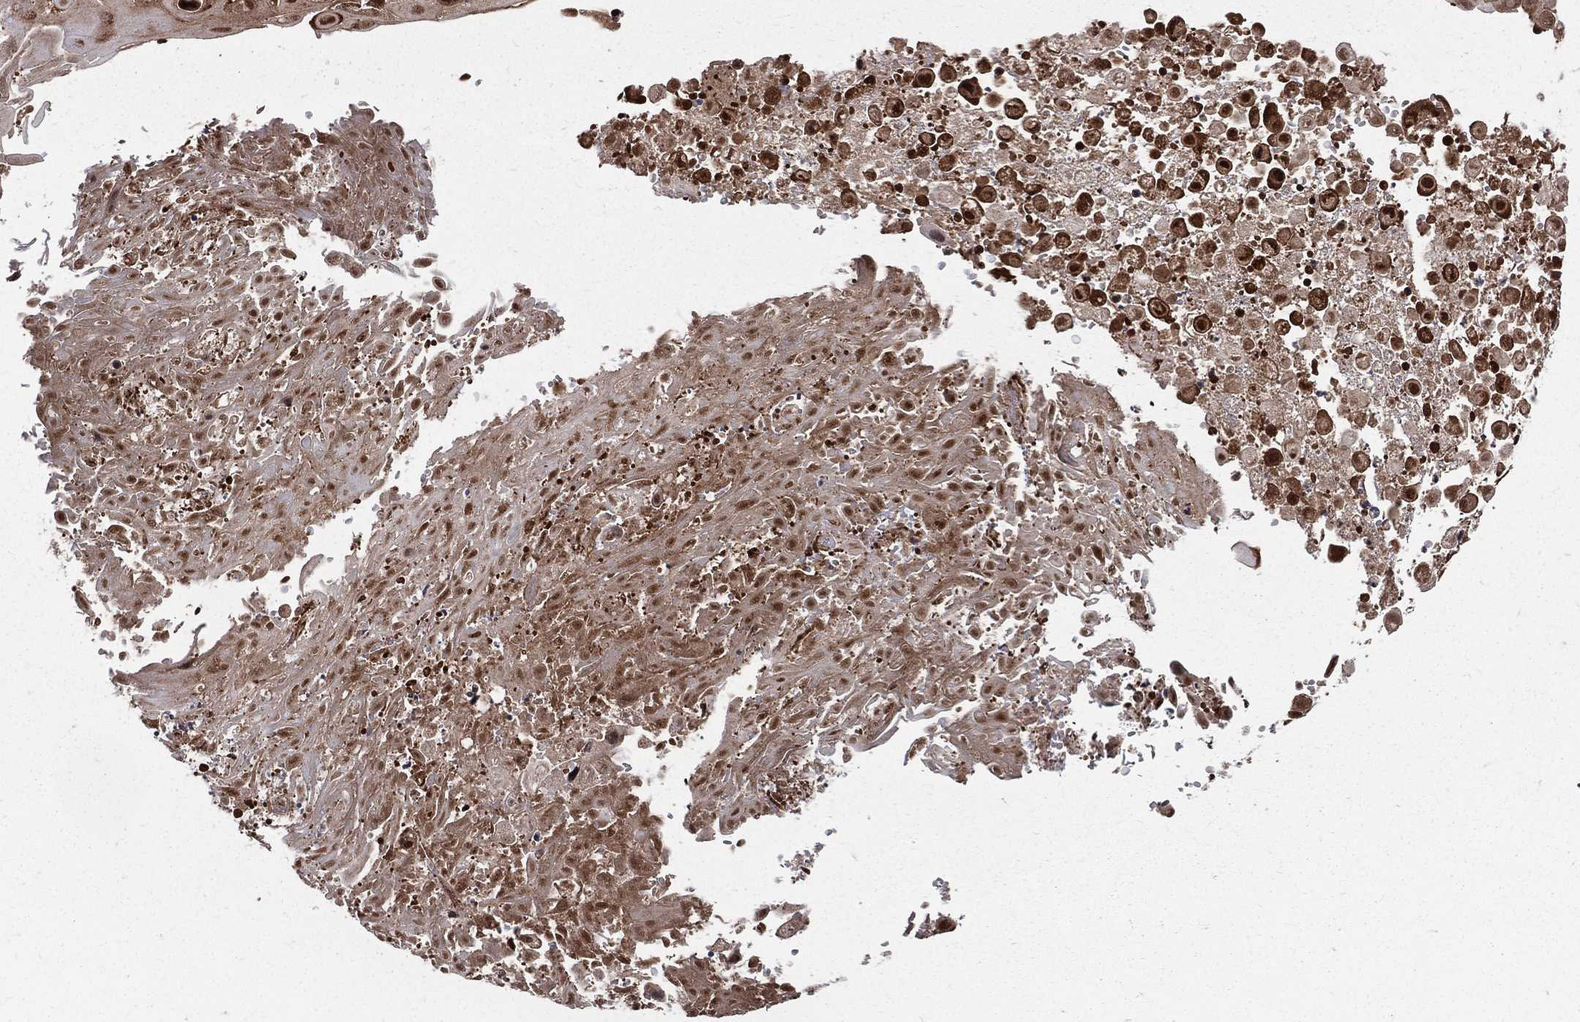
{"staining": {"intensity": "strong", "quantity": "25%-75%", "location": "nuclear"}, "tissue": "skin cancer", "cell_type": "Tumor cells", "image_type": "cancer", "snomed": [{"axis": "morphology", "description": "Squamous cell carcinoma, NOS"}, {"axis": "topography", "description": "Skin"}], "caption": "High-magnification brightfield microscopy of skin cancer stained with DAB (brown) and counterstained with hematoxylin (blue). tumor cells exhibit strong nuclear expression is present in about25%-75% of cells.", "gene": "COPS4", "patient": {"sex": "male", "age": 82}}